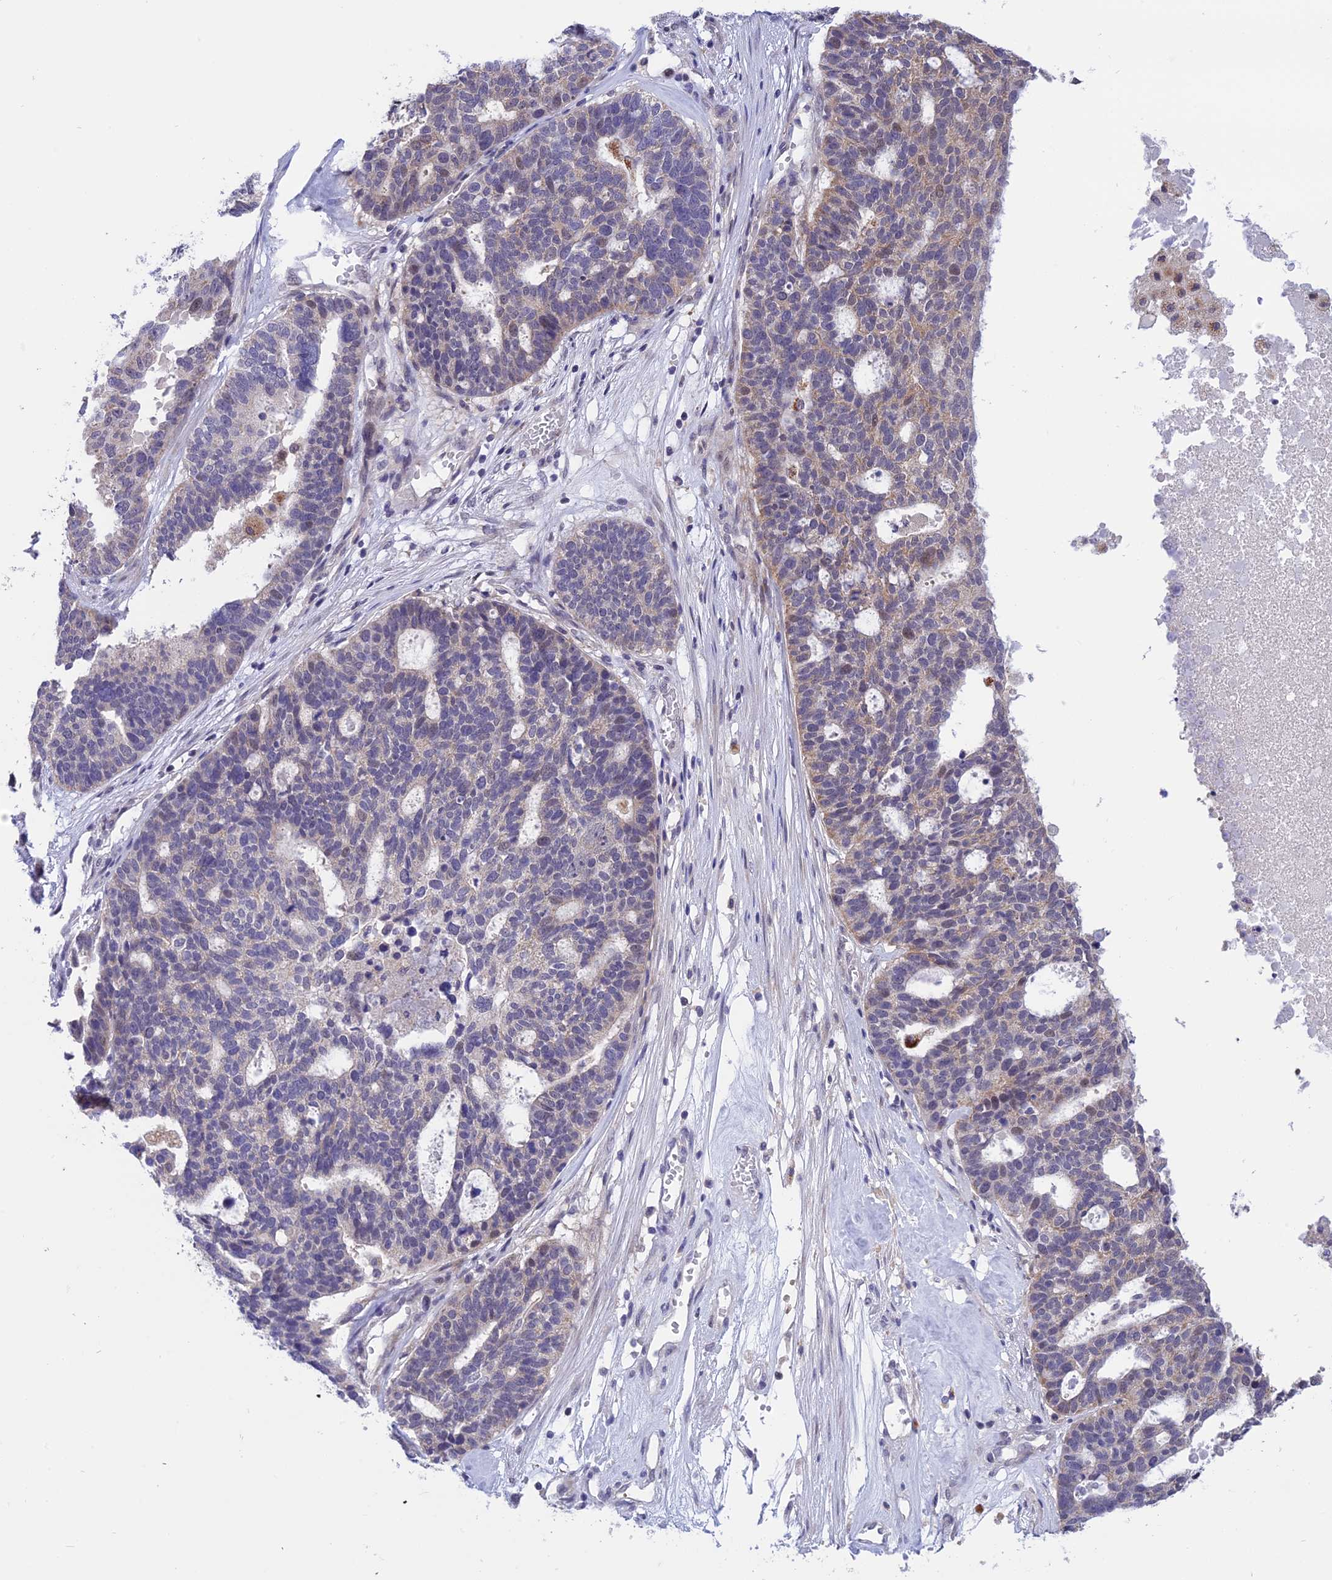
{"staining": {"intensity": "weak", "quantity": "<25%", "location": "cytoplasmic/membranous"}, "tissue": "ovarian cancer", "cell_type": "Tumor cells", "image_type": "cancer", "snomed": [{"axis": "morphology", "description": "Cystadenocarcinoma, serous, NOS"}, {"axis": "topography", "description": "Ovary"}], "caption": "High magnification brightfield microscopy of serous cystadenocarcinoma (ovarian) stained with DAB (brown) and counterstained with hematoxylin (blue): tumor cells show no significant positivity. (DAB immunohistochemistry visualized using brightfield microscopy, high magnification).", "gene": "KCTD14", "patient": {"sex": "female", "age": 59}}